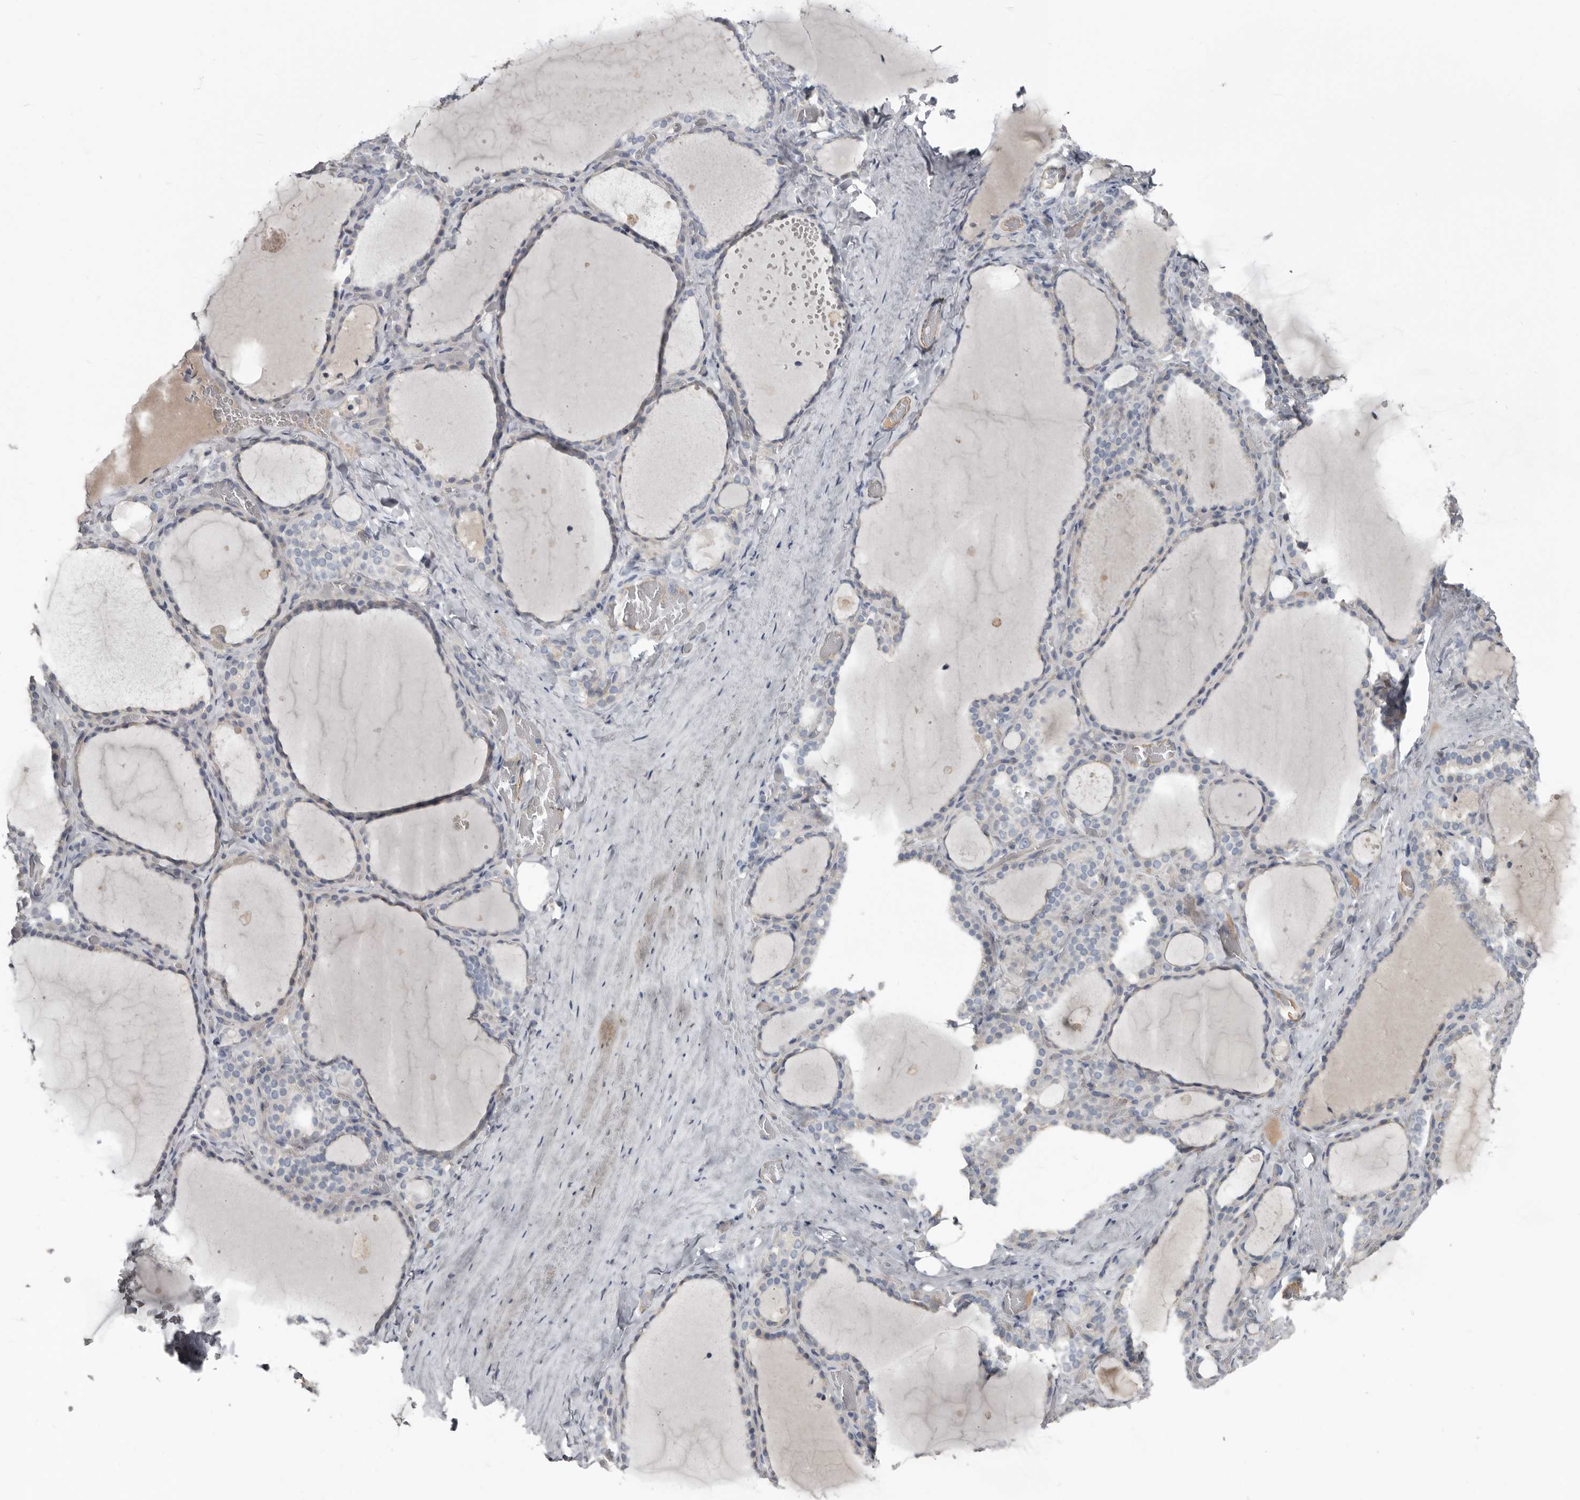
{"staining": {"intensity": "negative", "quantity": "none", "location": "none"}, "tissue": "thyroid gland", "cell_type": "Glandular cells", "image_type": "normal", "snomed": [{"axis": "morphology", "description": "Normal tissue, NOS"}, {"axis": "topography", "description": "Thyroid gland"}], "caption": "High power microscopy micrograph of an immunohistochemistry micrograph of normal thyroid gland, revealing no significant positivity in glandular cells. (DAB immunohistochemistry (IHC) visualized using brightfield microscopy, high magnification).", "gene": "ZNF114", "patient": {"sex": "female", "age": 22}}